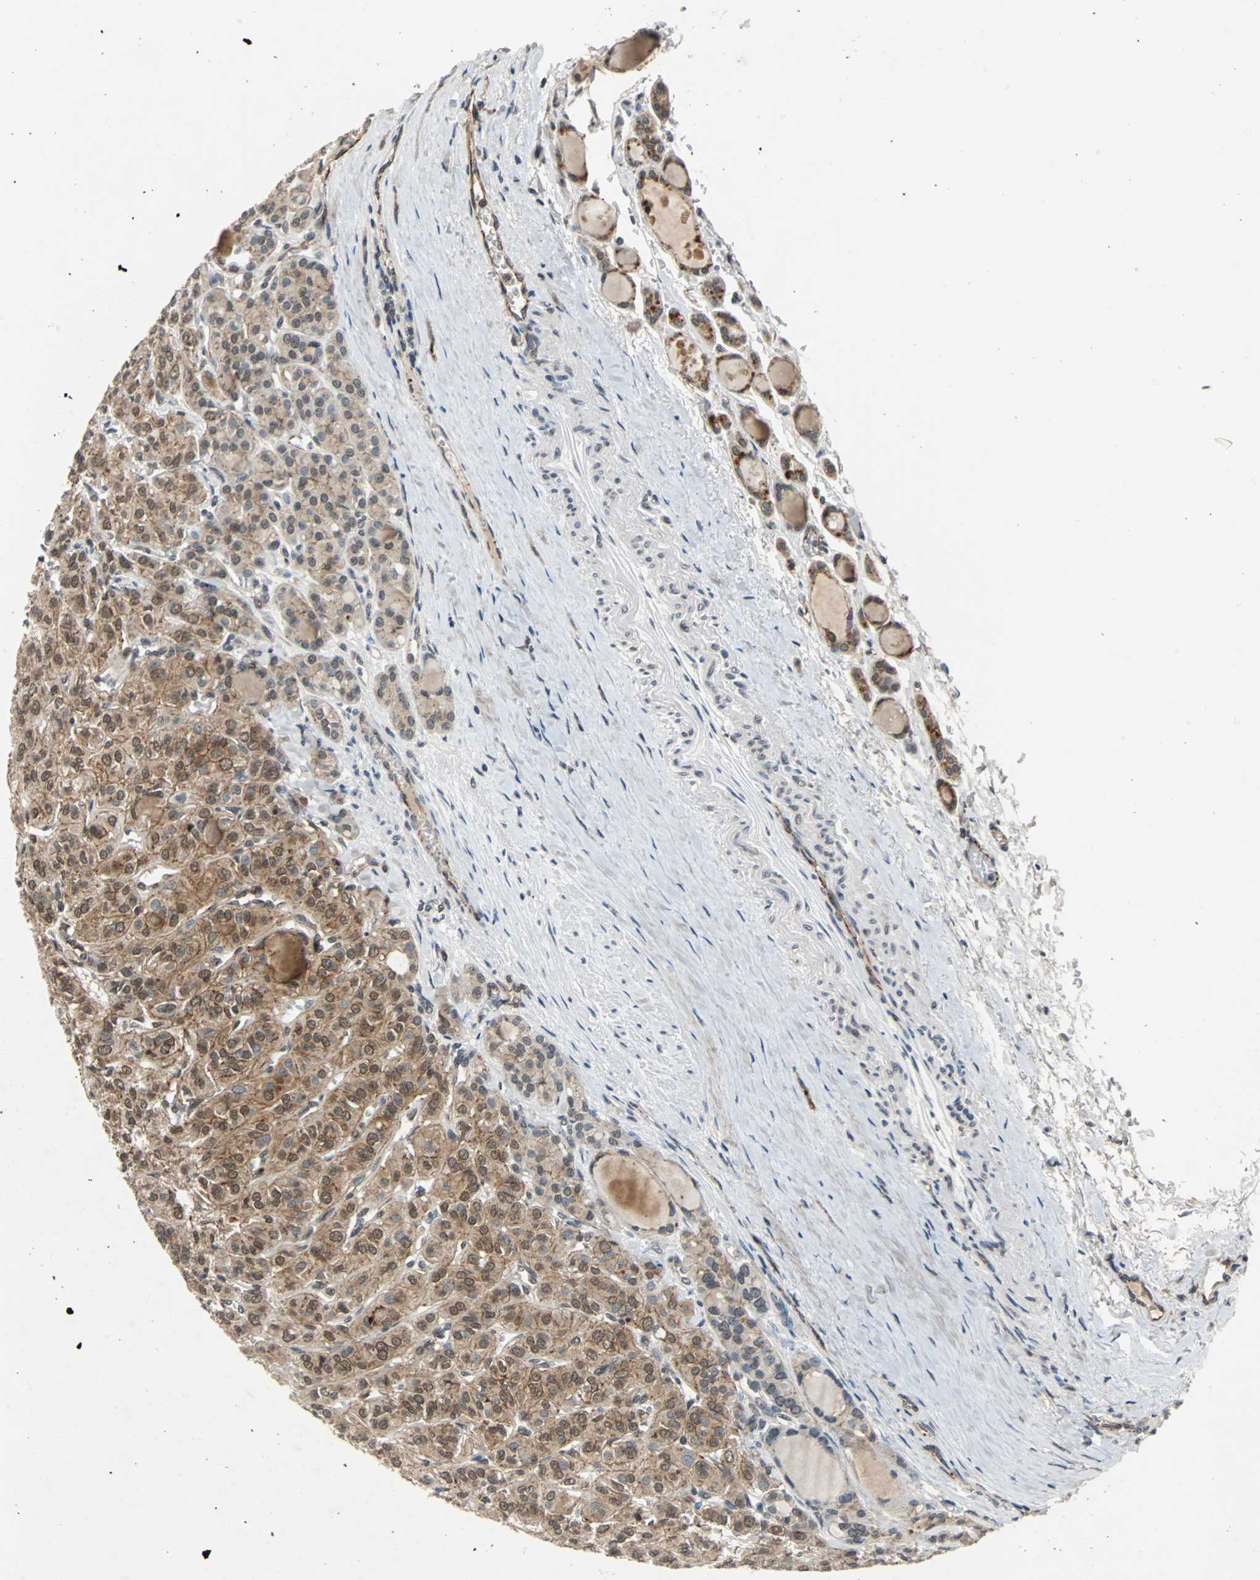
{"staining": {"intensity": "moderate", "quantity": ">75%", "location": "cytoplasmic/membranous"}, "tissue": "thyroid cancer", "cell_type": "Tumor cells", "image_type": "cancer", "snomed": [{"axis": "morphology", "description": "Follicular adenoma carcinoma, NOS"}, {"axis": "topography", "description": "Thyroid gland"}], "caption": "High-power microscopy captured an immunohistochemistry histopathology image of thyroid follicular adenoma carcinoma, revealing moderate cytoplasmic/membranous staining in about >75% of tumor cells.", "gene": "LSR", "patient": {"sex": "female", "age": 71}}